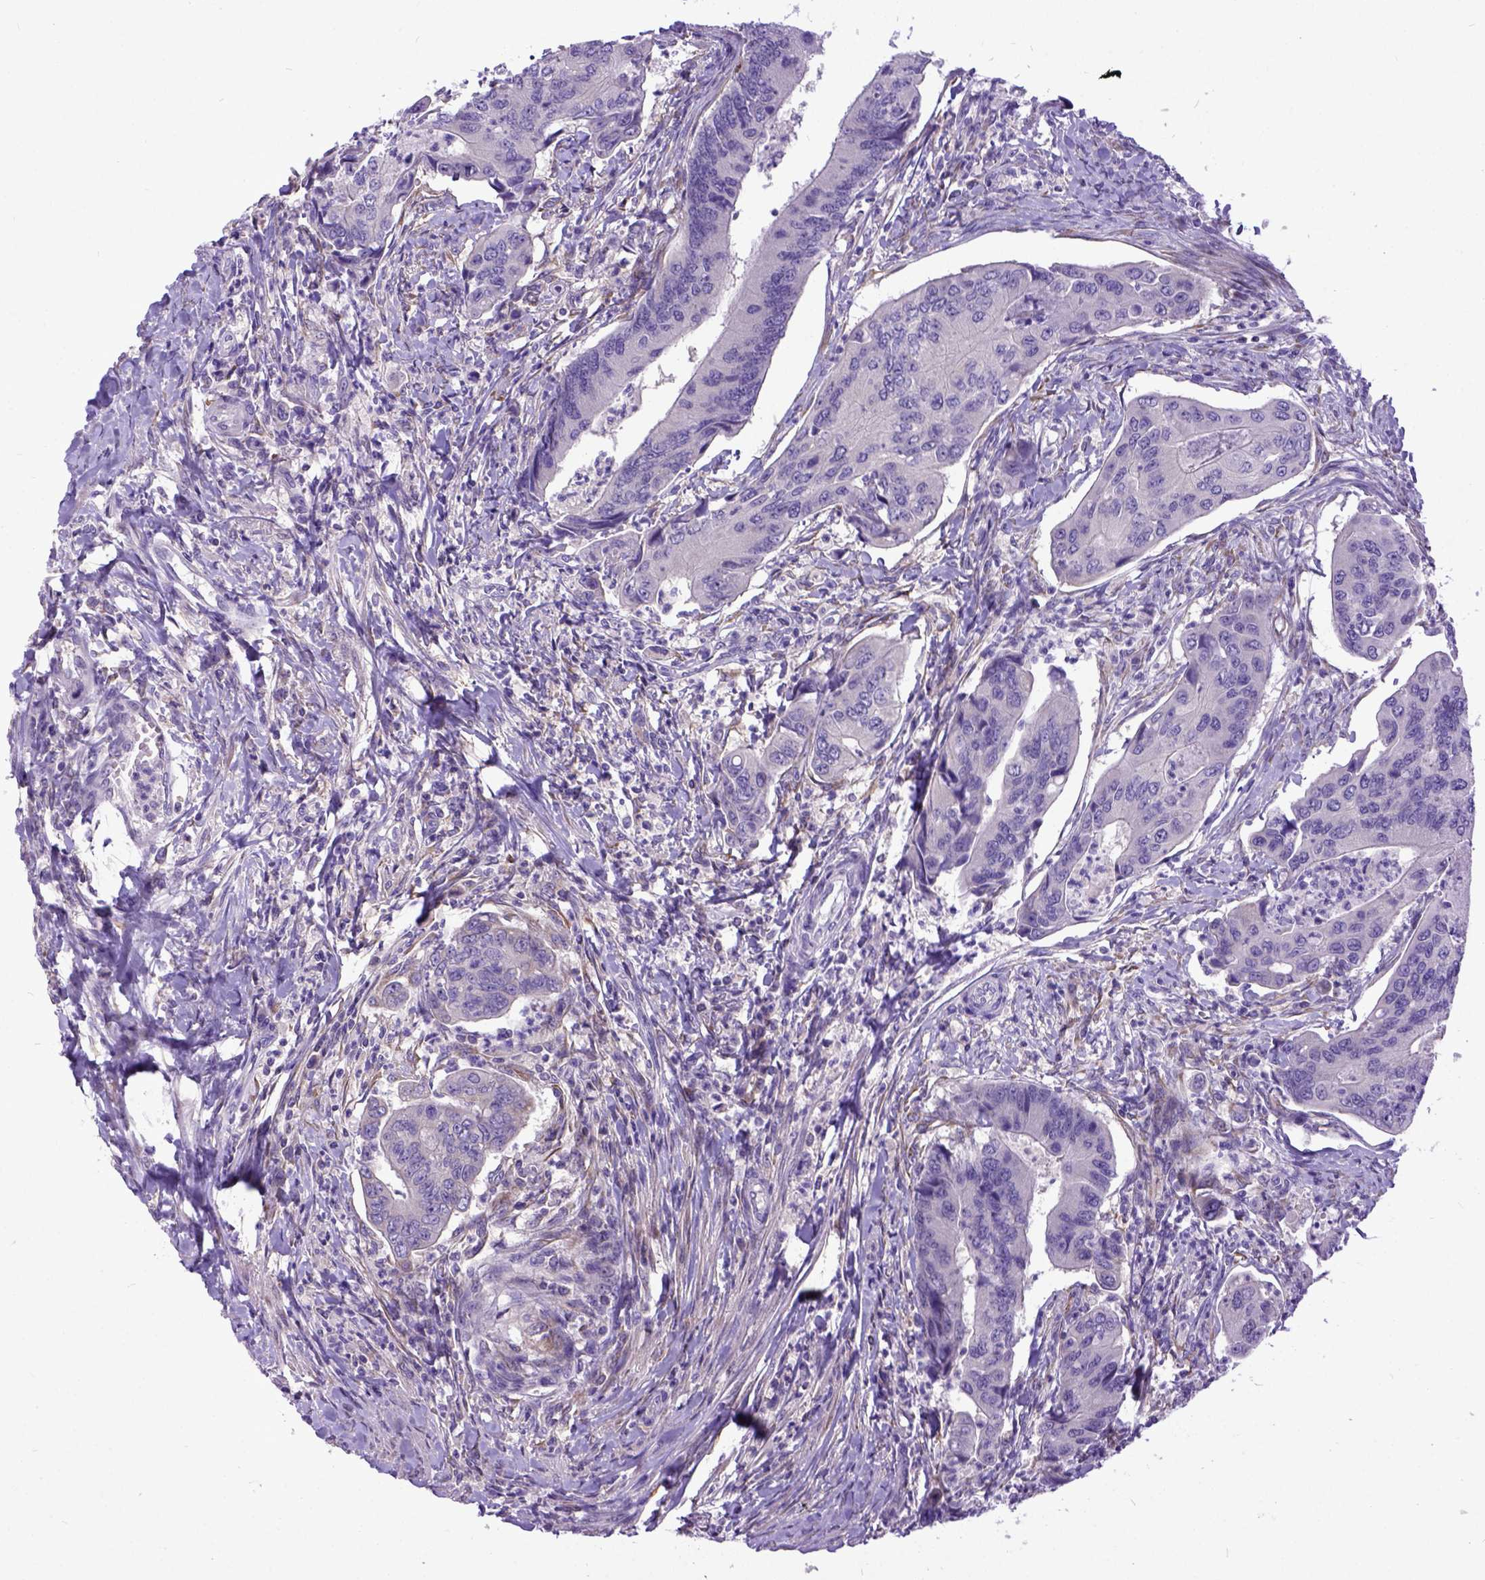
{"staining": {"intensity": "negative", "quantity": "none", "location": "none"}, "tissue": "colorectal cancer", "cell_type": "Tumor cells", "image_type": "cancer", "snomed": [{"axis": "morphology", "description": "Adenocarcinoma, NOS"}, {"axis": "topography", "description": "Colon"}], "caption": "The IHC micrograph has no significant expression in tumor cells of colorectal cancer tissue. Nuclei are stained in blue.", "gene": "NEK5", "patient": {"sex": "female", "age": 67}}